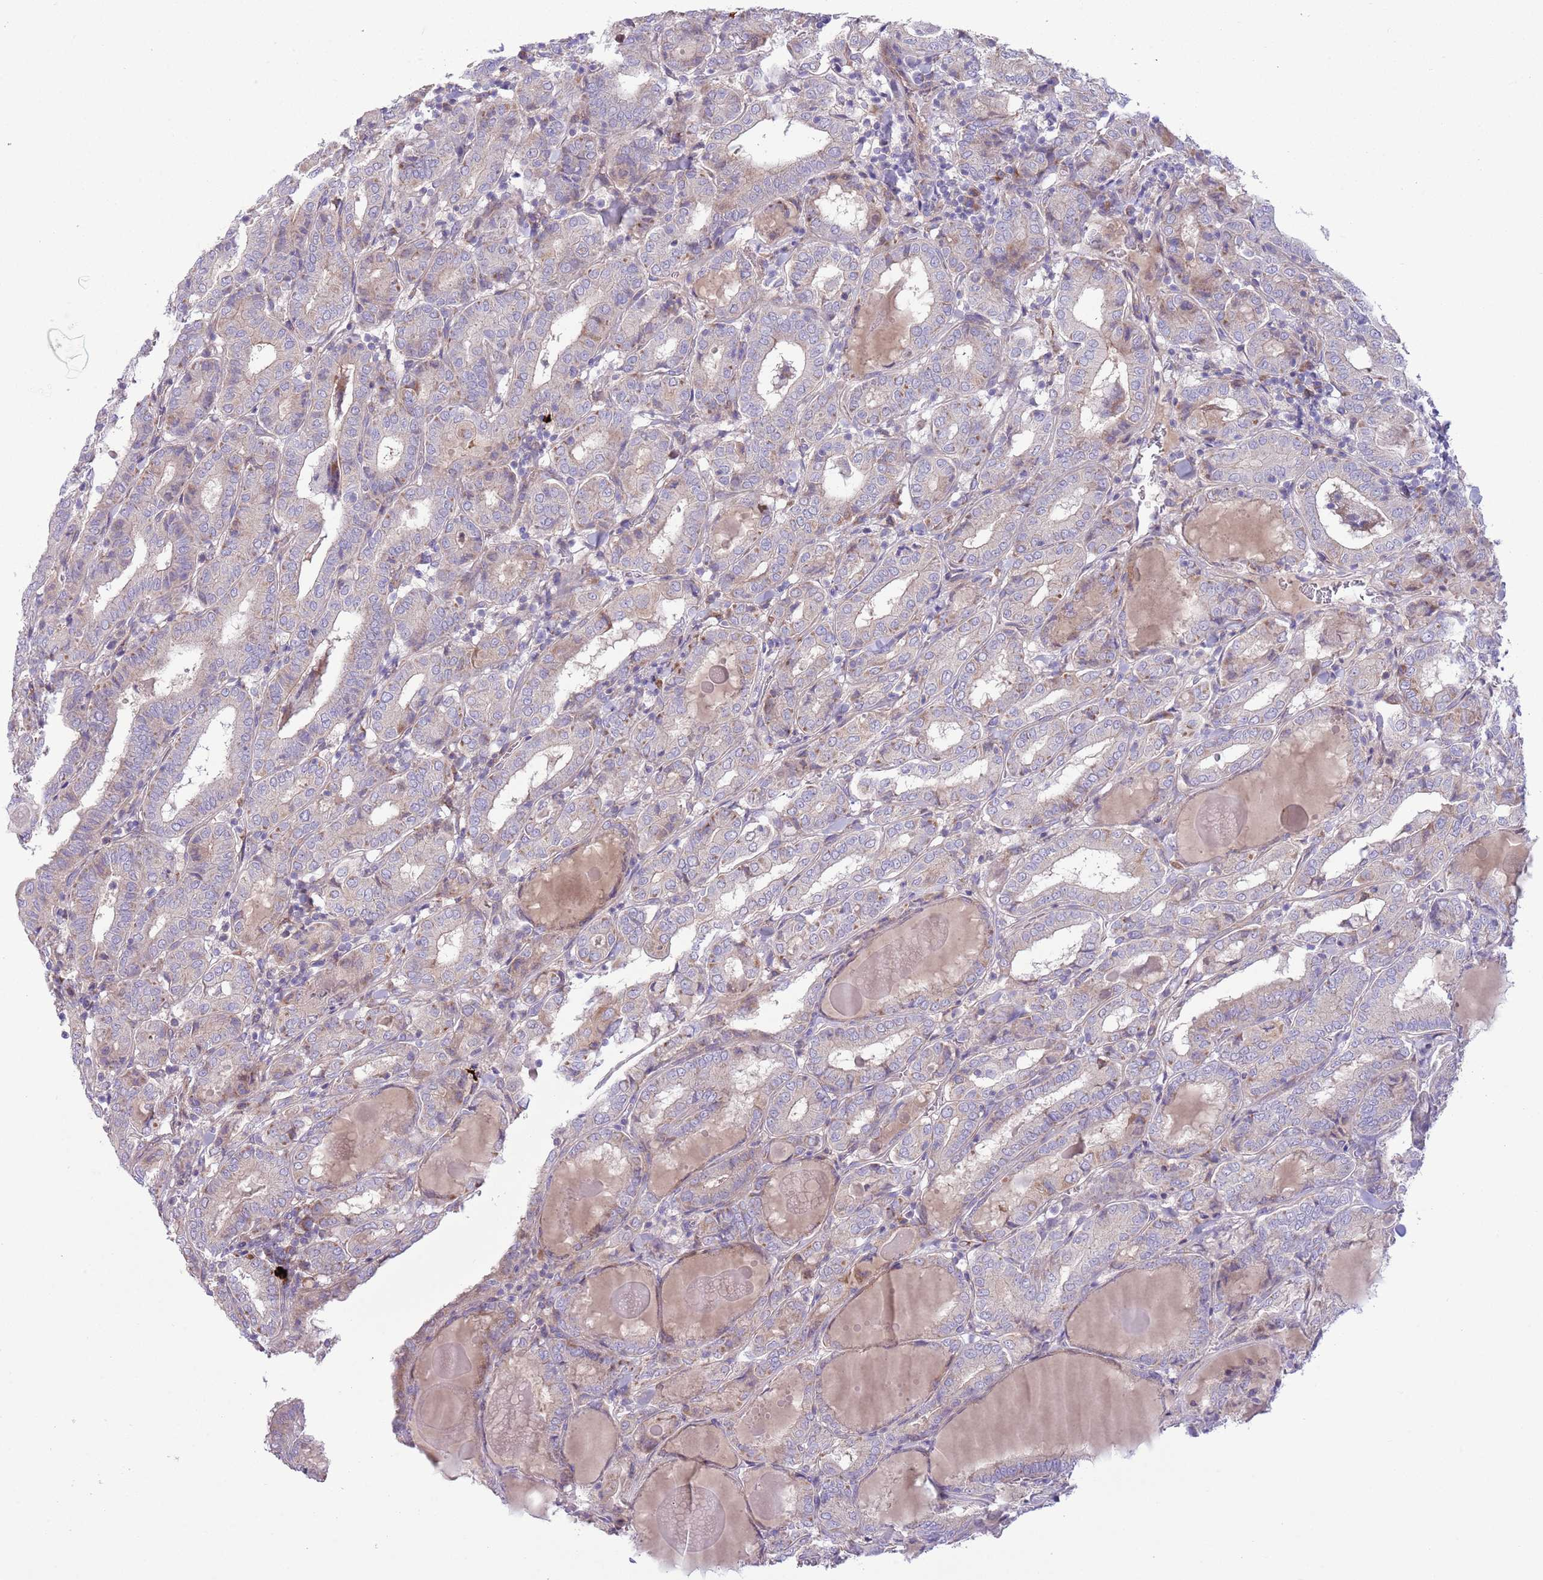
{"staining": {"intensity": "weak", "quantity": "<25%", "location": "cytoplasmic/membranous"}, "tissue": "thyroid cancer", "cell_type": "Tumor cells", "image_type": "cancer", "snomed": [{"axis": "morphology", "description": "Papillary adenocarcinoma, NOS"}, {"axis": "topography", "description": "Thyroid gland"}], "caption": "Image shows no significant protein staining in tumor cells of thyroid papillary adenocarcinoma. The staining was performed using DAB (3,3'-diaminobenzidine) to visualize the protein expression in brown, while the nuclei were stained in blue with hematoxylin (Magnification: 20x).", "gene": "TOMM5", "patient": {"sex": "female", "age": 72}}